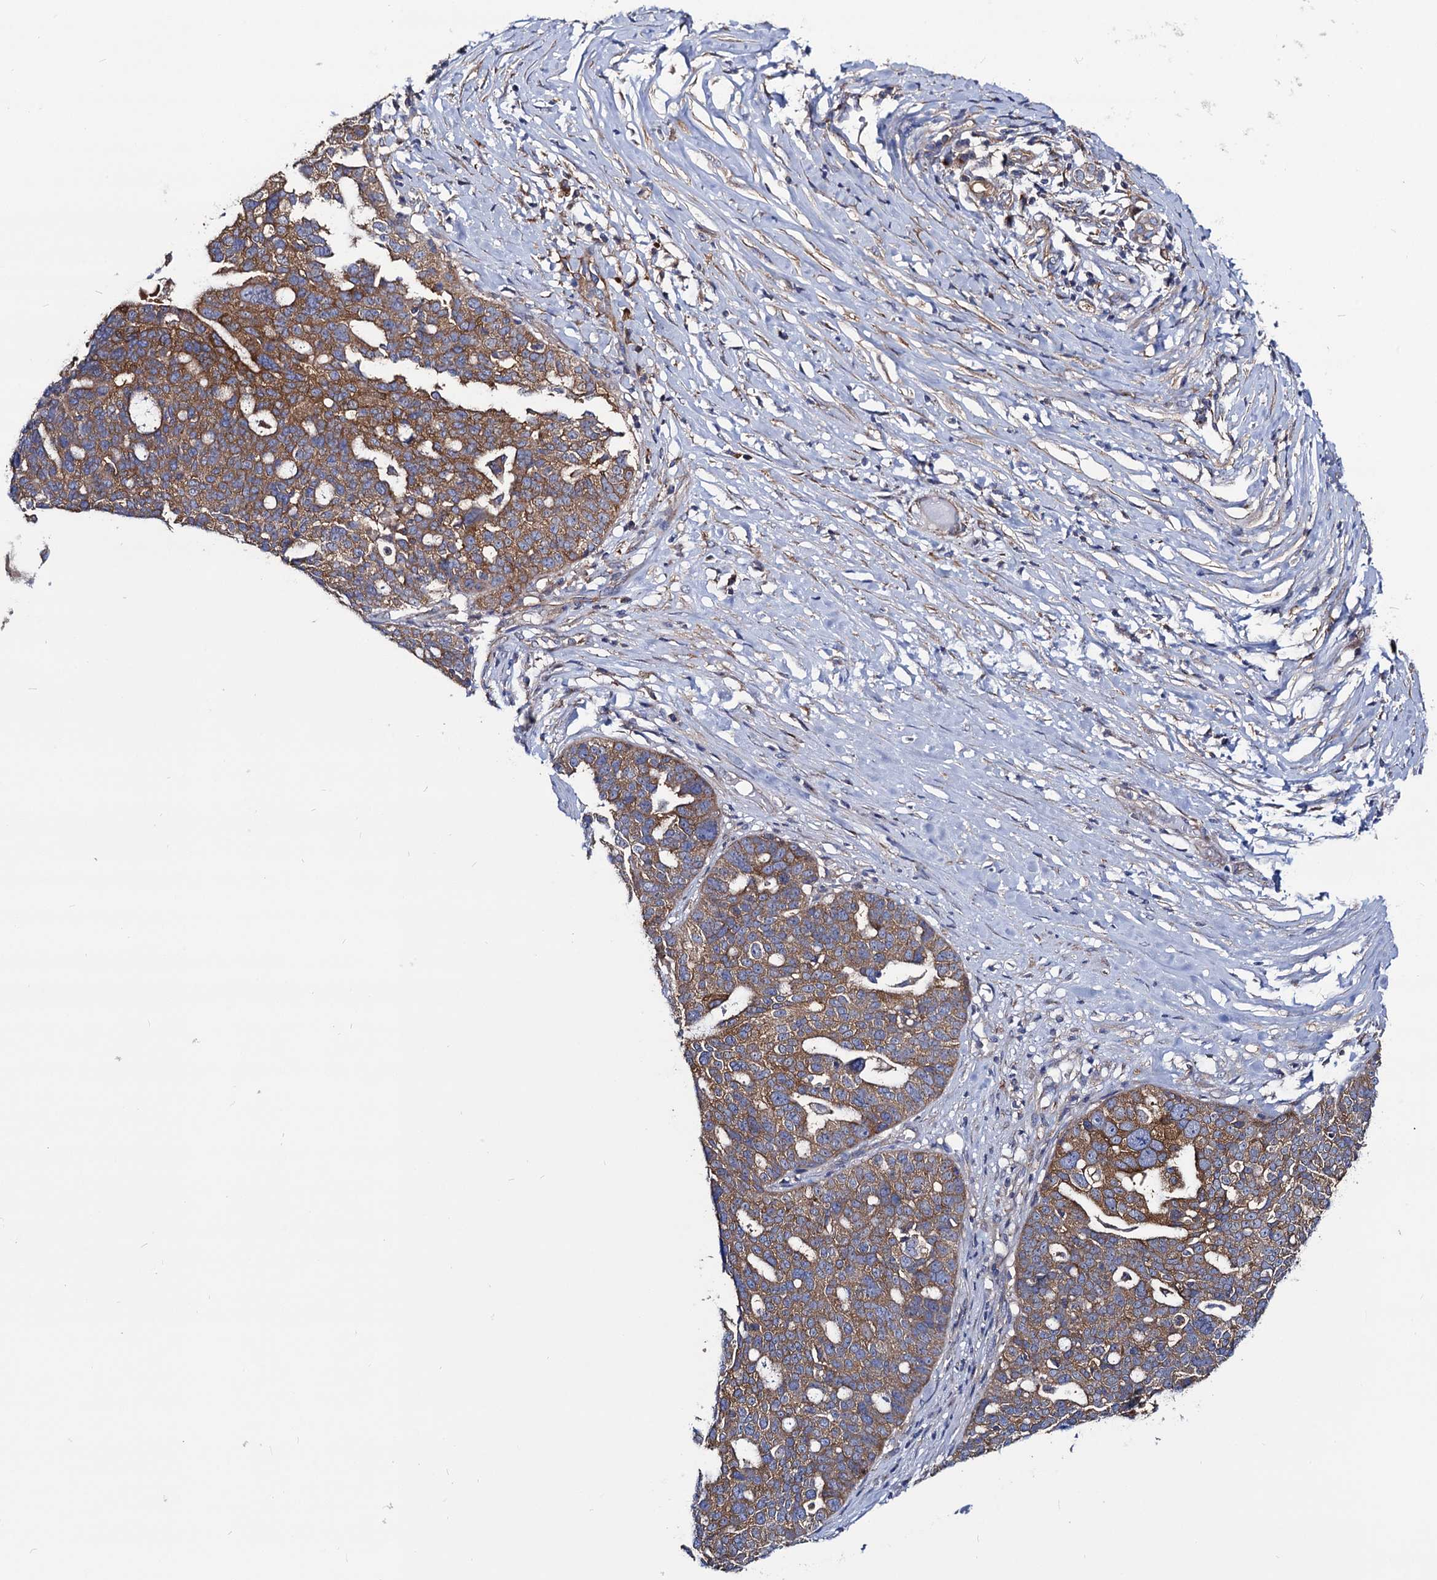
{"staining": {"intensity": "moderate", "quantity": ">75%", "location": "cytoplasmic/membranous"}, "tissue": "ovarian cancer", "cell_type": "Tumor cells", "image_type": "cancer", "snomed": [{"axis": "morphology", "description": "Cystadenocarcinoma, serous, NOS"}, {"axis": "topography", "description": "Ovary"}], "caption": "Moderate cytoplasmic/membranous protein positivity is appreciated in about >75% of tumor cells in serous cystadenocarcinoma (ovarian).", "gene": "DYDC1", "patient": {"sex": "female", "age": 59}}